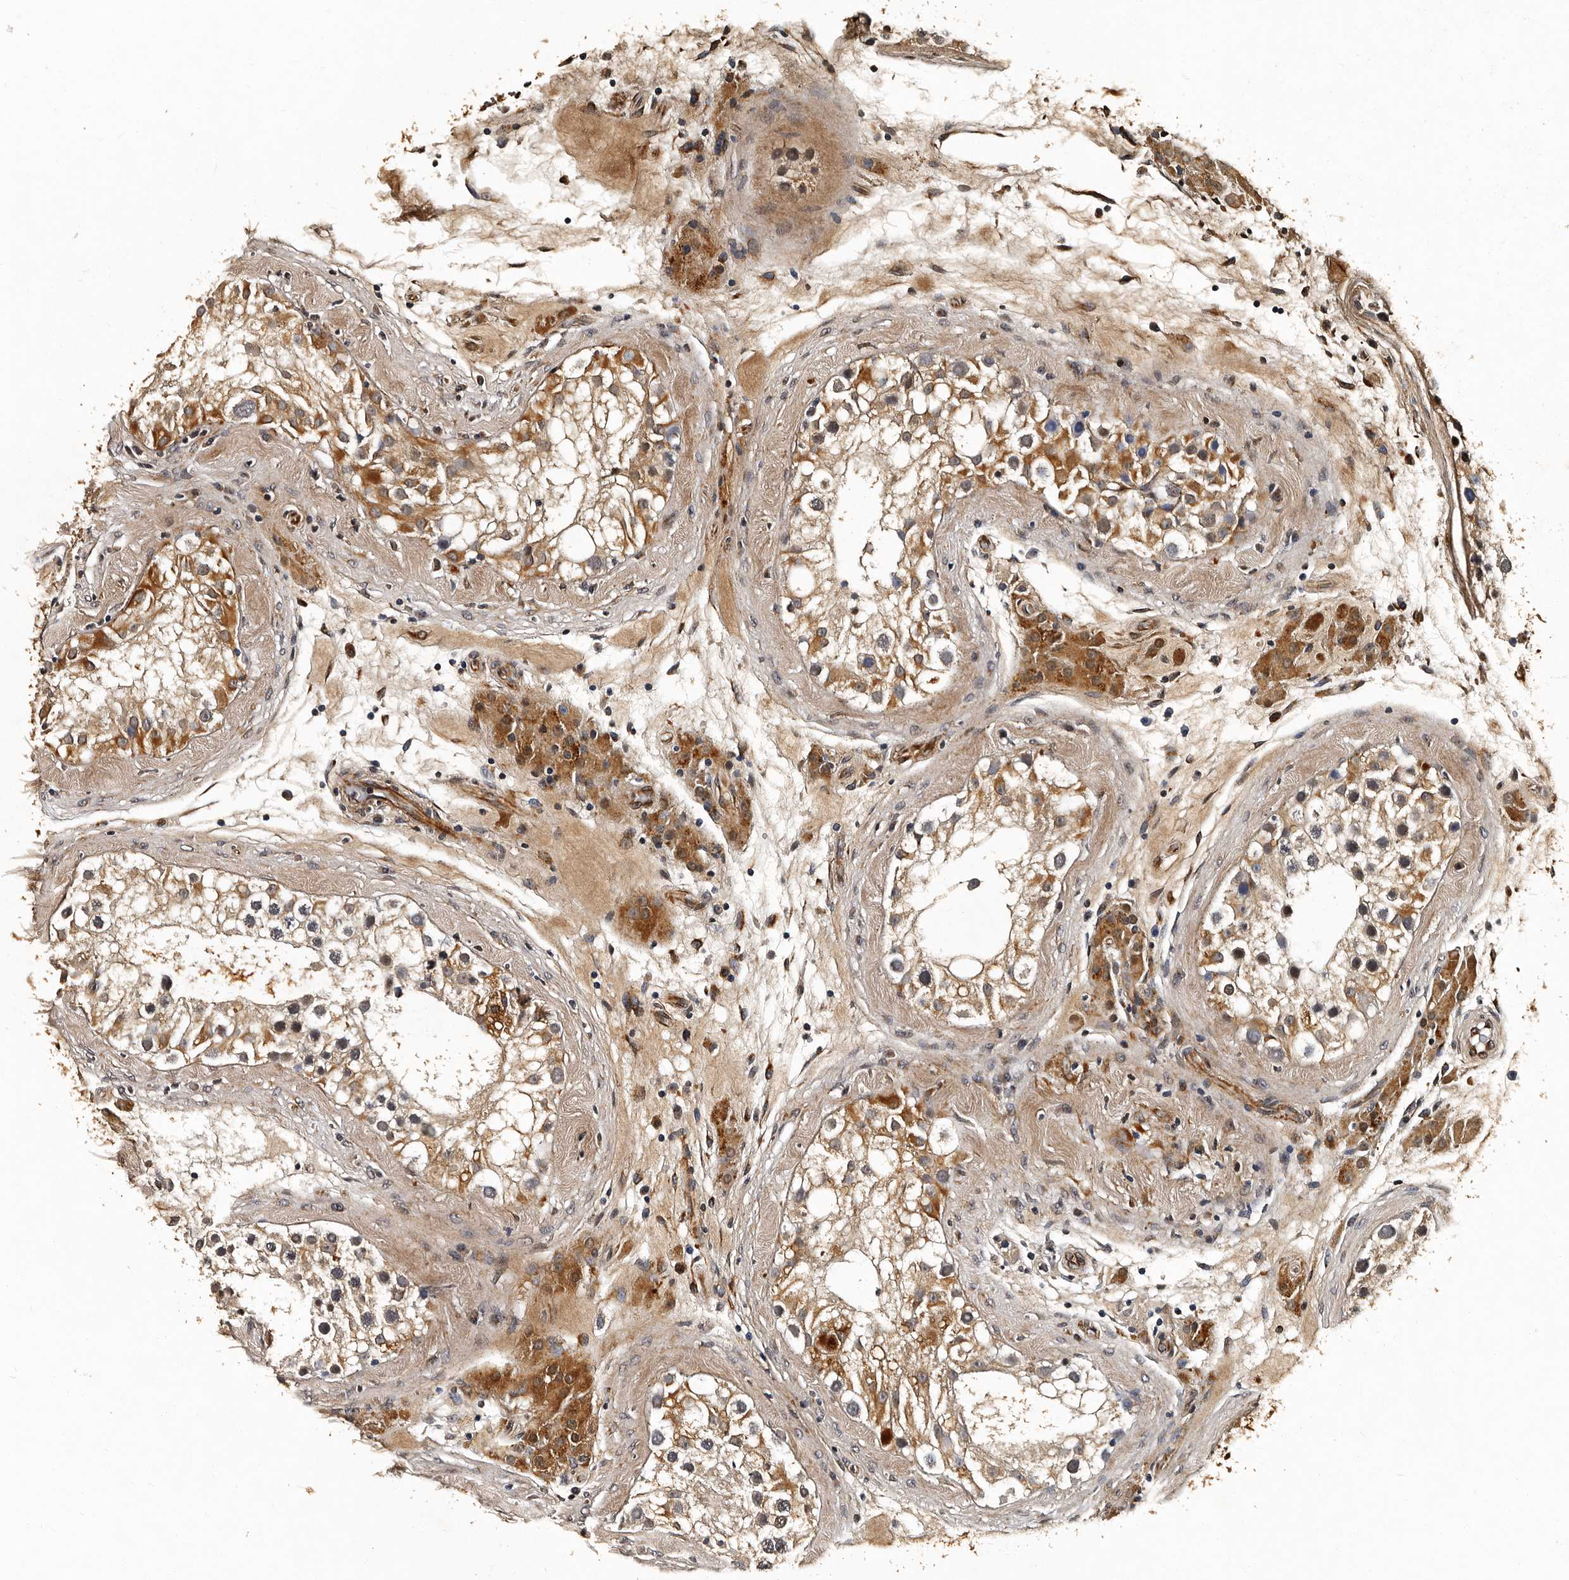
{"staining": {"intensity": "moderate", "quantity": ">75%", "location": "cytoplasmic/membranous"}, "tissue": "testis", "cell_type": "Cells in seminiferous ducts", "image_type": "normal", "snomed": [{"axis": "morphology", "description": "Normal tissue, NOS"}, {"axis": "topography", "description": "Testis"}], "caption": "A medium amount of moderate cytoplasmic/membranous positivity is seen in about >75% of cells in seminiferous ducts in benign testis. Ihc stains the protein of interest in brown and the nuclei are stained blue.", "gene": "CPNE3", "patient": {"sex": "male", "age": 46}}